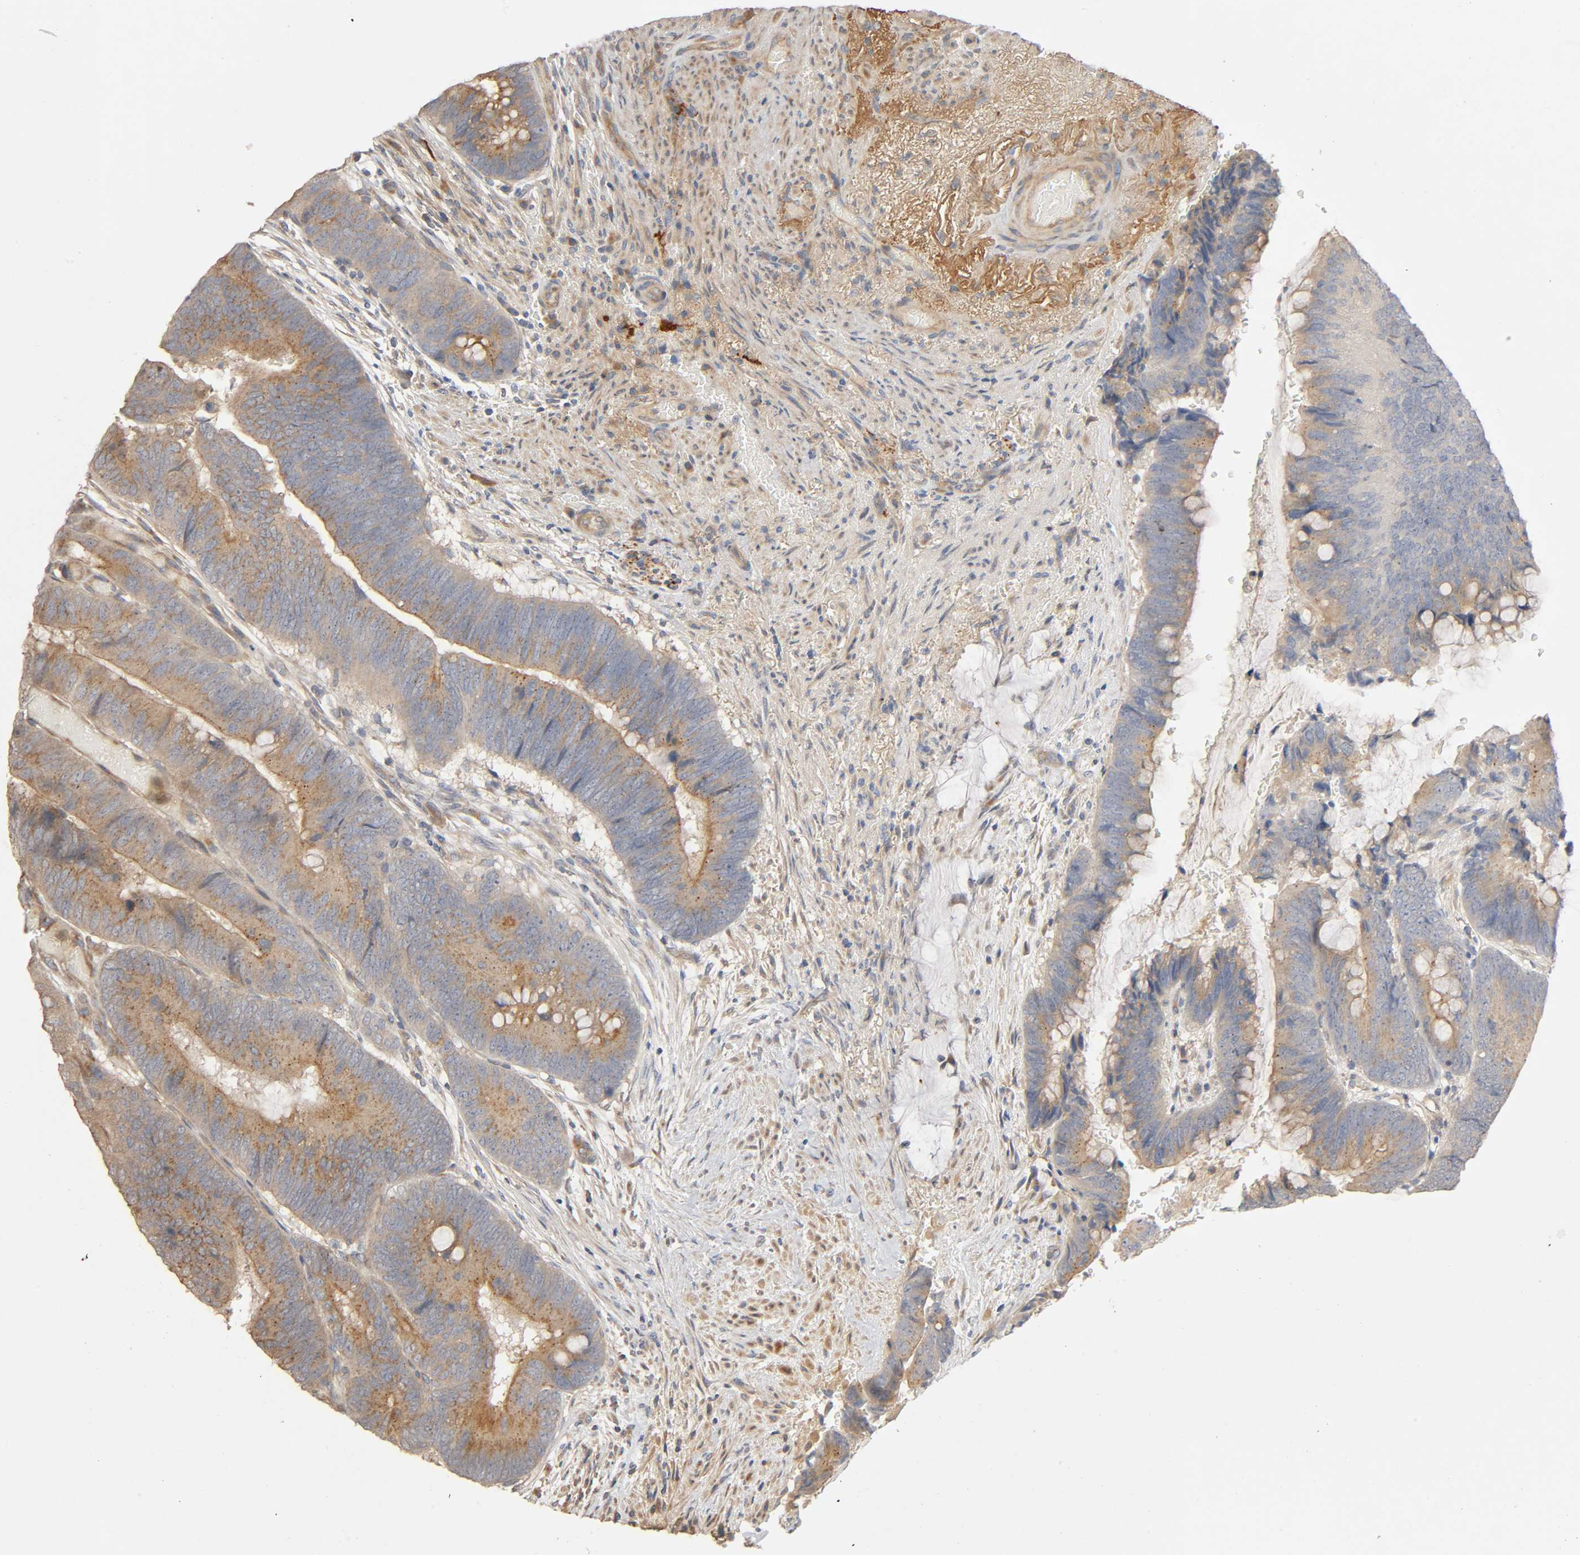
{"staining": {"intensity": "weak", "quantity": ">75%", "location": "cytoplasmic/membranous"}, "tissue": "colorectal cancer", "cell_type": "Tumor cells", "image_type": "cancer", "snomed": [{"axis": "morphology", "description": "Normal tissue, NOS"}, {"axis": "morphology", "description": "Adenocarcinoma, NOS"}, {"axis": "topography", "description": "Rectum"}], "caption": "Immunohistochemical staining of colorectal cancer (adenocarcinoma) shows low levels of weak cytoplasmic/membranous protein staining in about >75% of tumor cells. The staining was performed using DAB (3,3'-diaminobenzidine) to visualize the protein expression in brown, while the nuclei were stained in blue with hematoxylin (Magnification: 20x).", "gene": "SGSM1", "patient": {"sex": "male", "age": 92}}